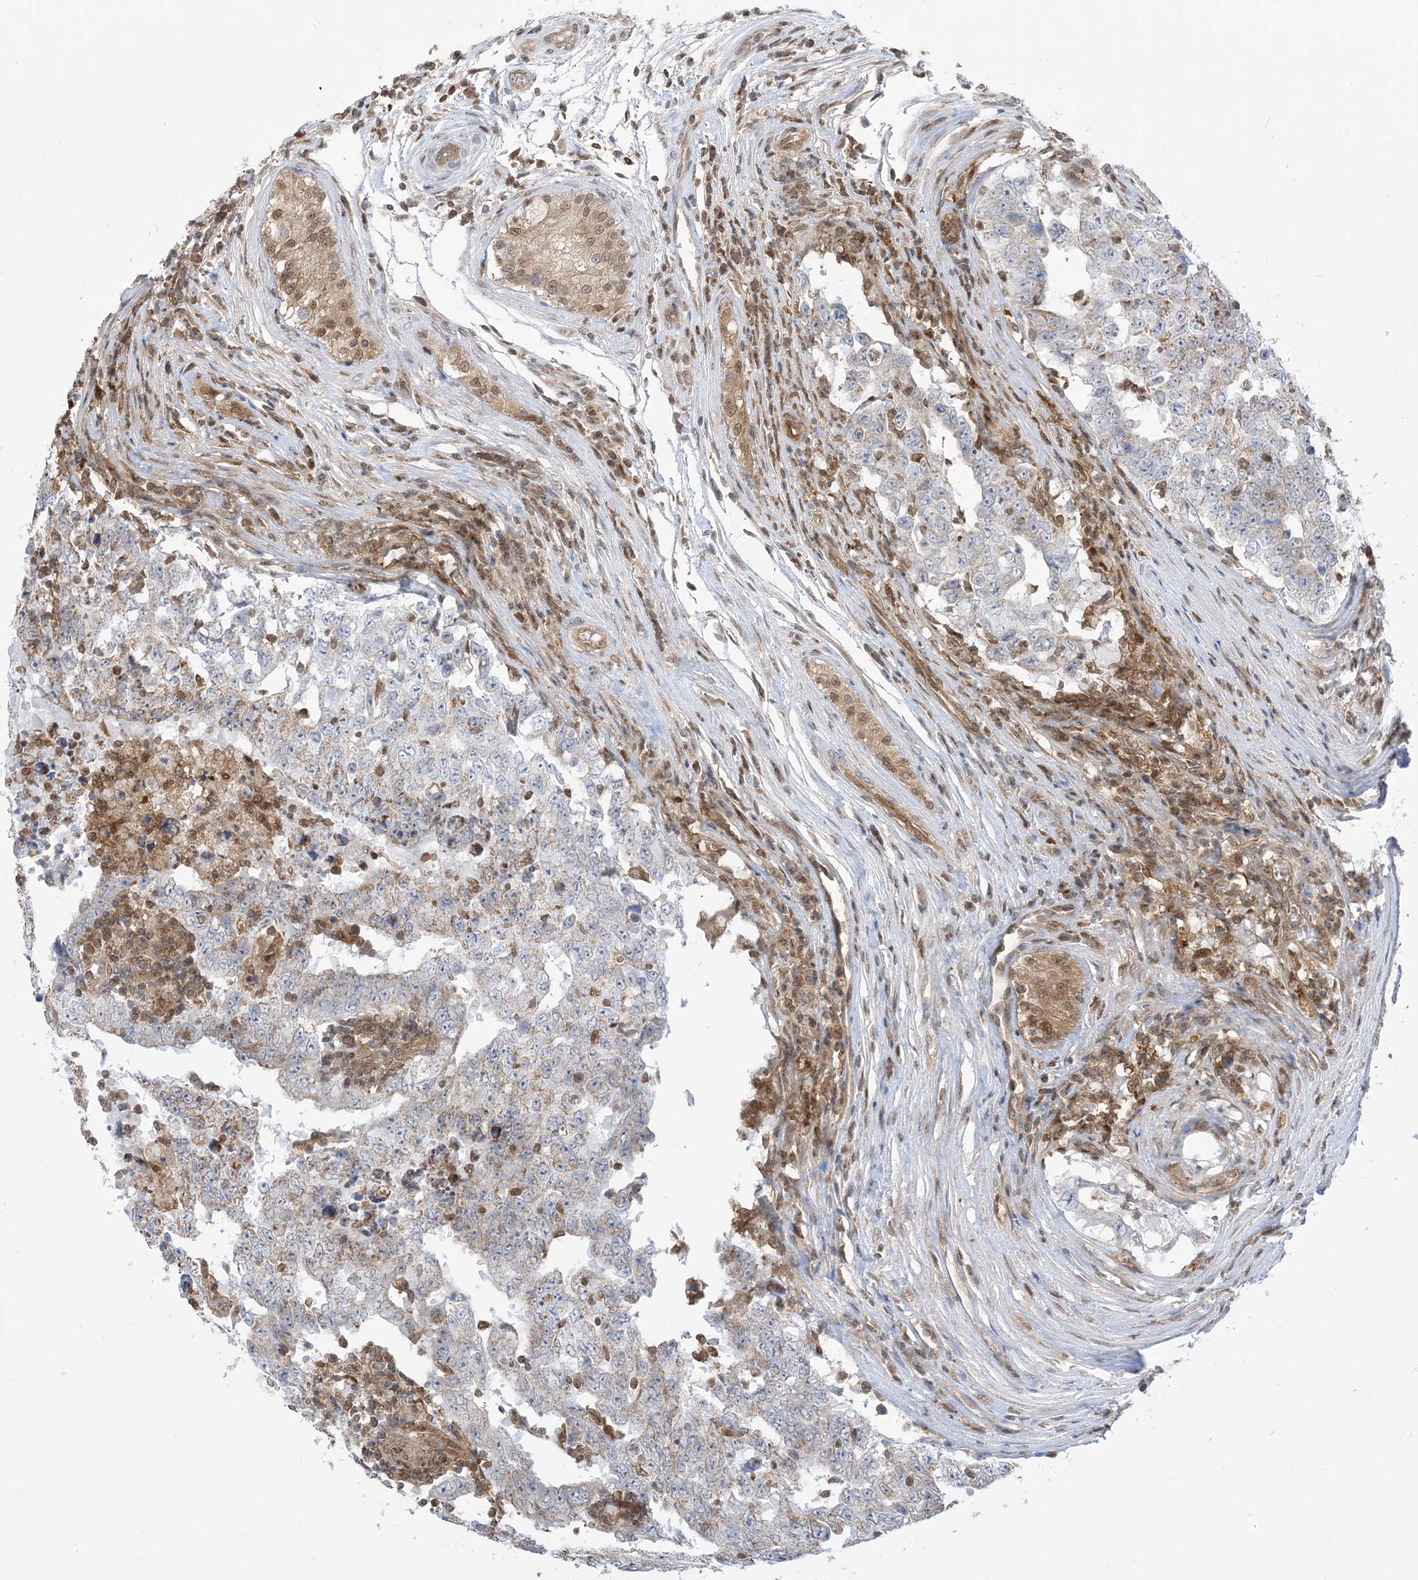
{"staining": {"intensity": "negative", "quantity": "none", "location": "none"}, "tissue": "testis cancer", "cell_type": "Tumor cells", "image_type": "cancer", "snomed": [{"axis": "morphology", "description": "Carcinoma, Embryonal, NOS"}, {"axis": "topography", "description": "Testis"}], "caption": "Tumor cells show no significant protein positivity in testis embryonal carcinoma.", "gene": "CASP4", "patient": {"sex": "male", "age": 26}}